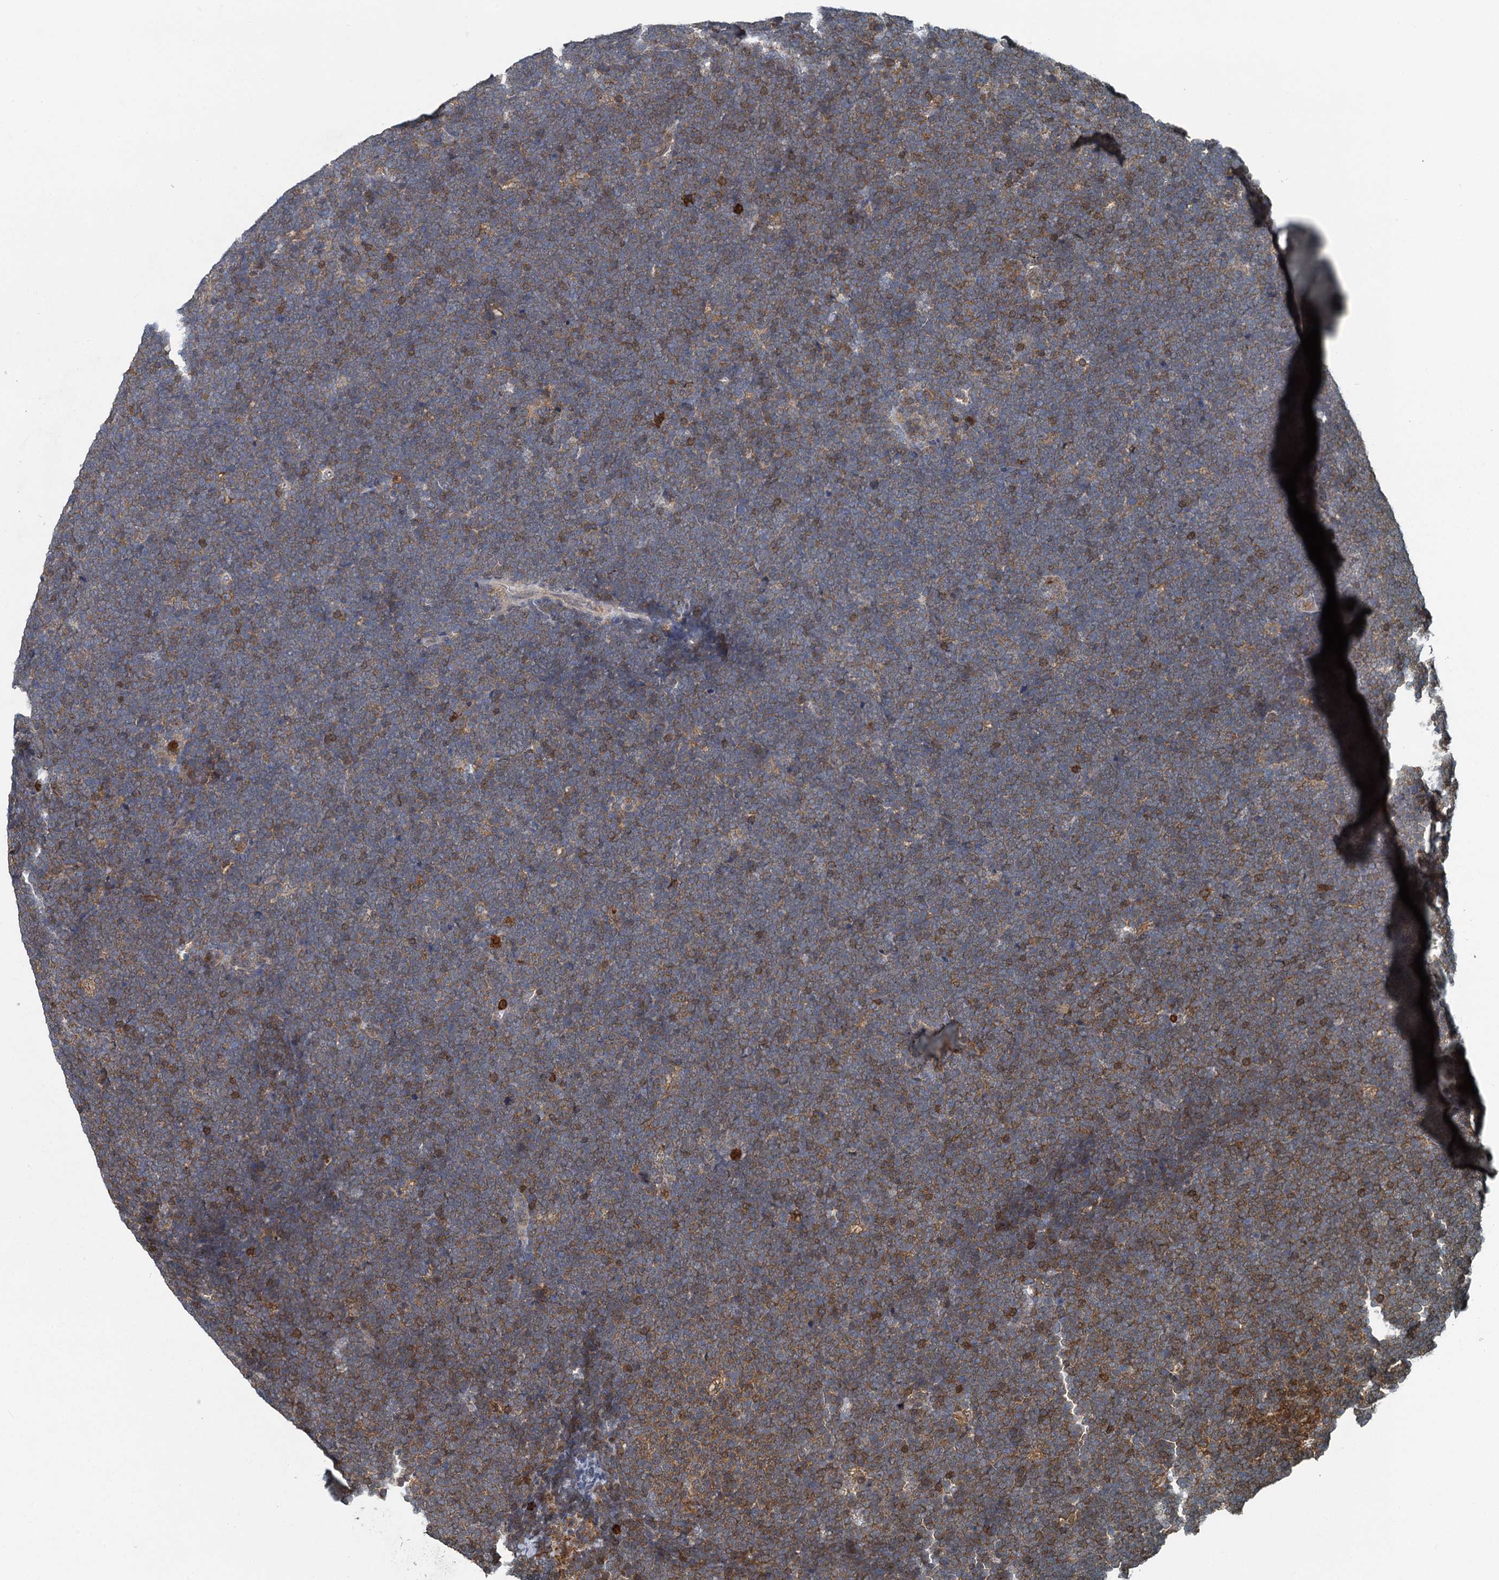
{"staining": {"intensity": "moderate", "quantity": "<25%", "location": "cytoplasmic/membranous"}, "tissue": "lymphoma", "cell_type": "Tumor cells", "image_type": "cancer", "snomed": [{"axis": "morphology", "description": "Malignant lymphoma, non-Hodgkin's type, High grade"}, {"axis": "topography", "description": "Lymph node"}], "caption": "This histopathology image shows lymphoma stained with IHC to label a protein in brown. The cytoplasmic/membranous of tumor cells show moderate positivity for the protein. Nuclei are counter-stained blue.", "gene": "GPI", "patient": {"sex": "male", "age": 13}}